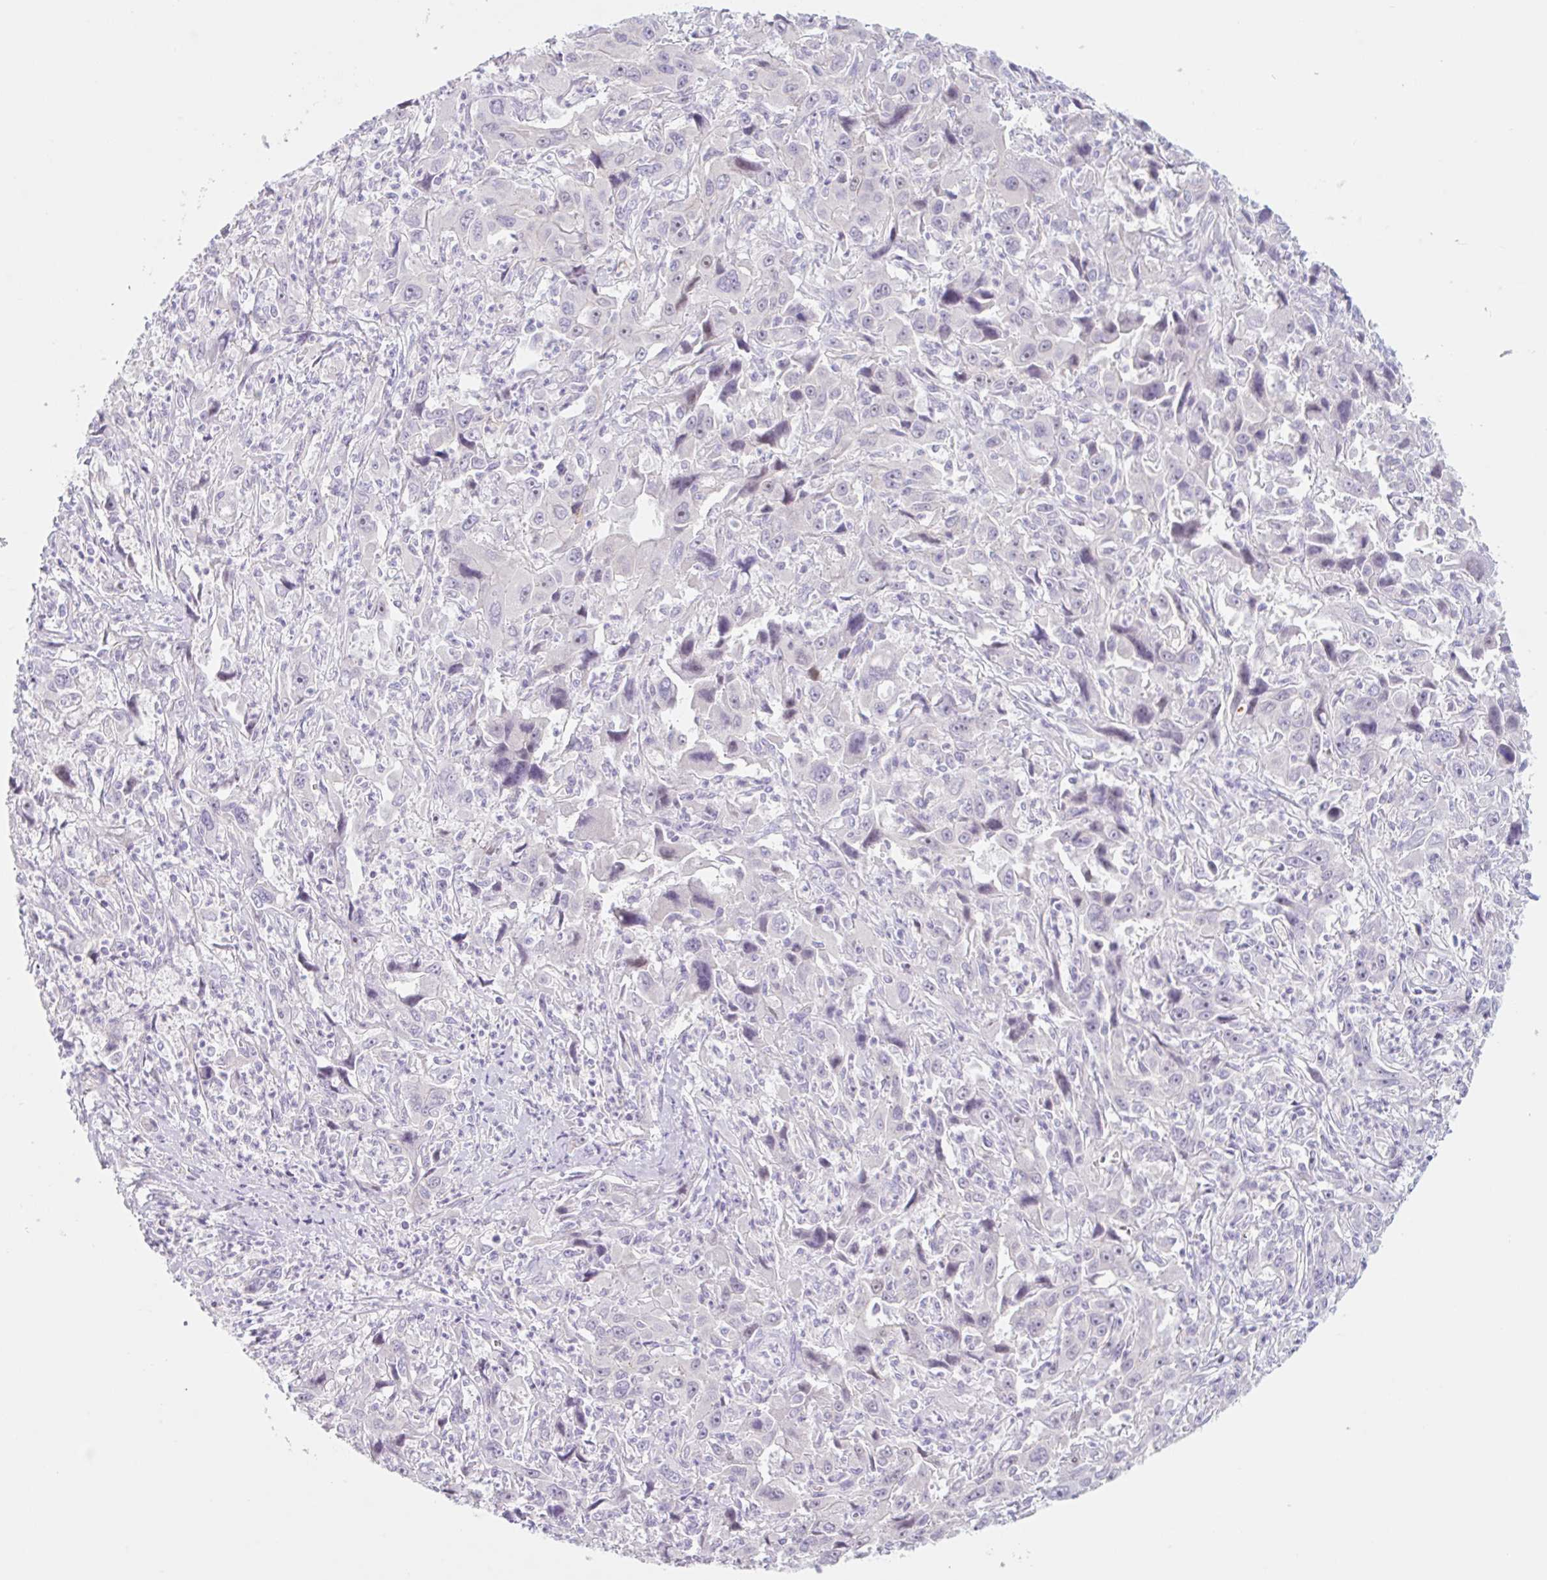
{"staining": {"intensity": "negative", "quantity": "none", "location": "none"}, "tissue": "liver cancer", "cell_type": "Tumor cells", "image_type": "cancer", "snomed": [{"axis": "morphology", "description": "Carcinoma, Hepatocellular, NOS"}, {"axis": "topography", "description": "Liver"}], "caption": "High power microscopy histopathology image of an immunohistochemistry (IHC) photomicrograph of hepatocellular carcinoma (liver), revealing no significant positivity in tumor cells. (Immunohistochemistry, brightfield microscopy, high magnification).", "gene": "LYVE1", "patient": {"sex": "male", "age": 63}}